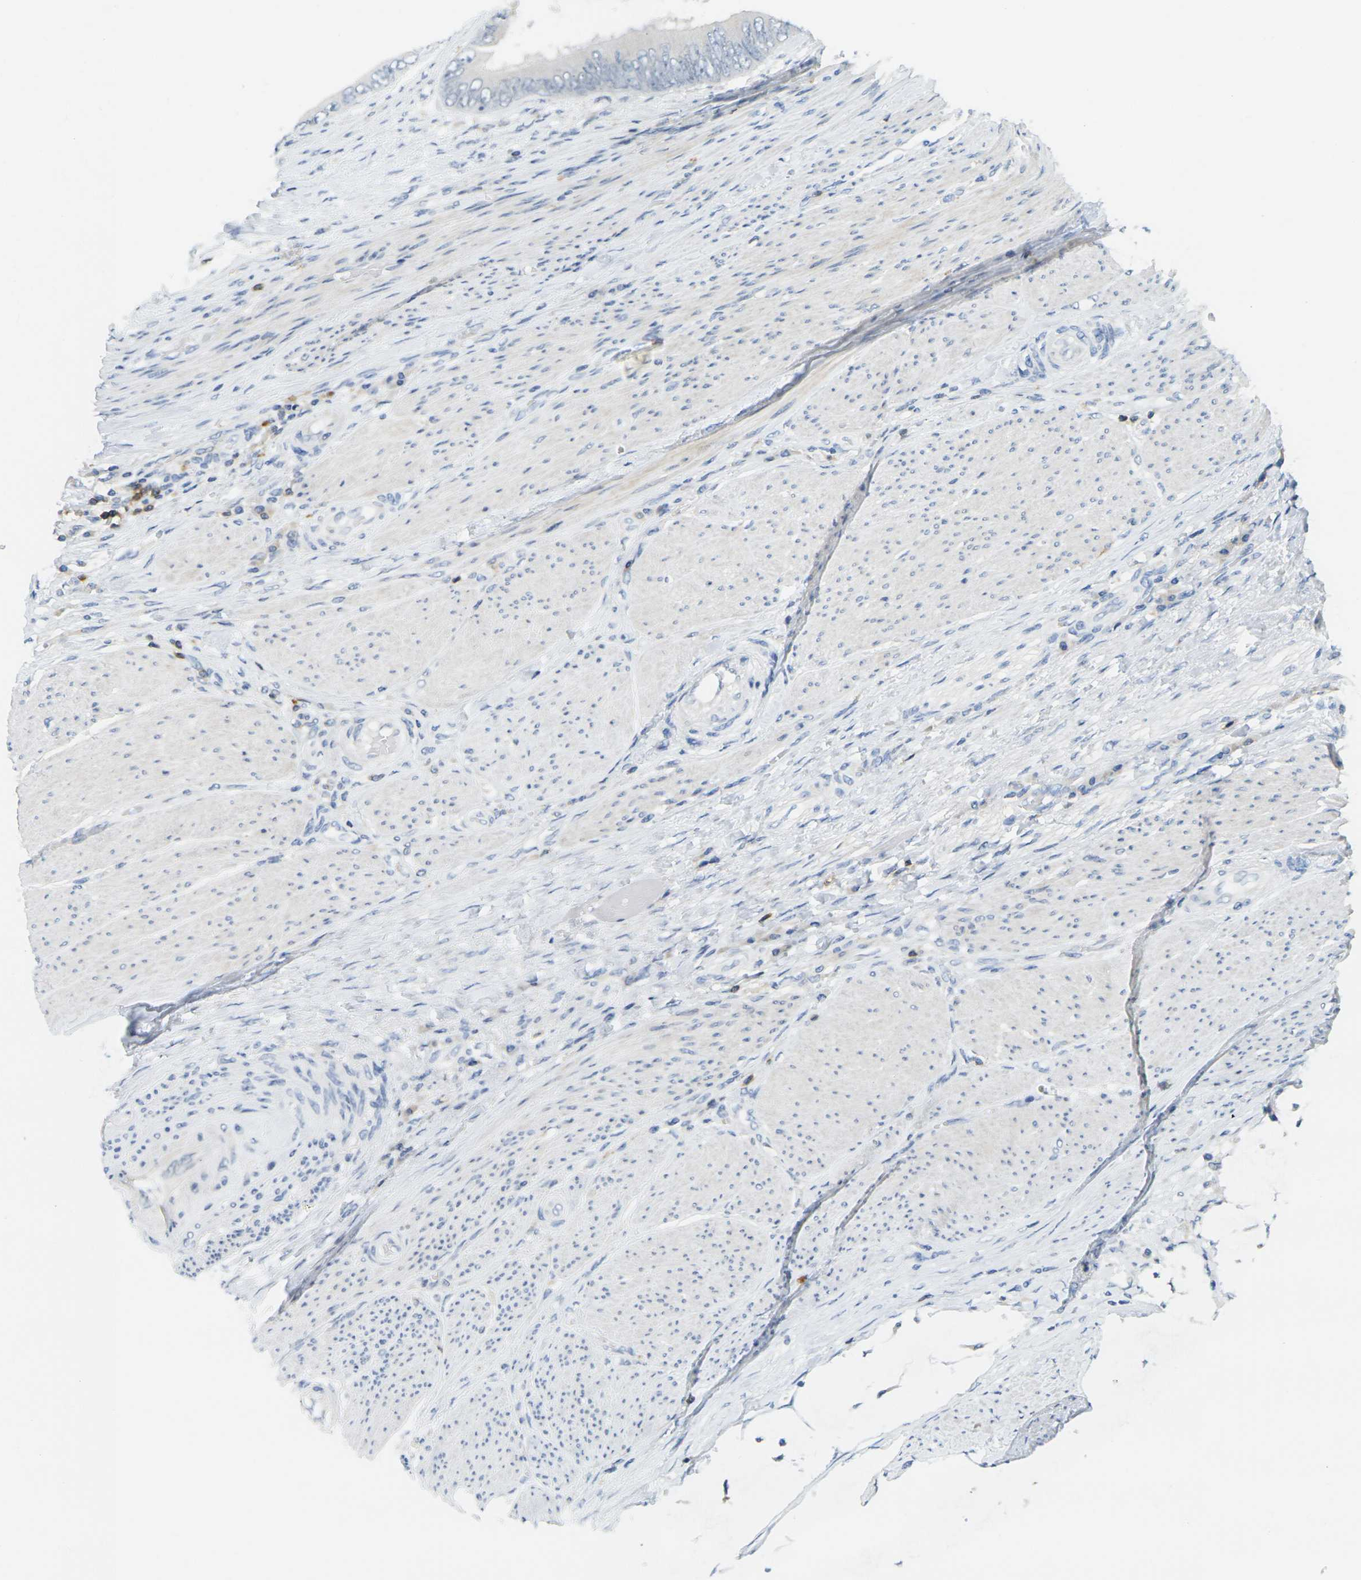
{"staining": {"intensity": "weak", "quantity": "<25%", "location": "cytoplasmic/membranous"}, "tissue": "colorectal cancer", "cell_type": "Tumor cells", "image_type": "cancer", "snomed": [{"axis": "morphology", "description": "Adenocarcinoma, NOS"}, {"axis": "topography", "description": "Rectum"}], "caption": "This is a histopathology image of immunohistochemistry (IHC) staining of colorectal adenocarcinoma, which shows no staining in tumor cells.", "gene": "CD3D", "patient": {"sex": "female", "age": 77}}